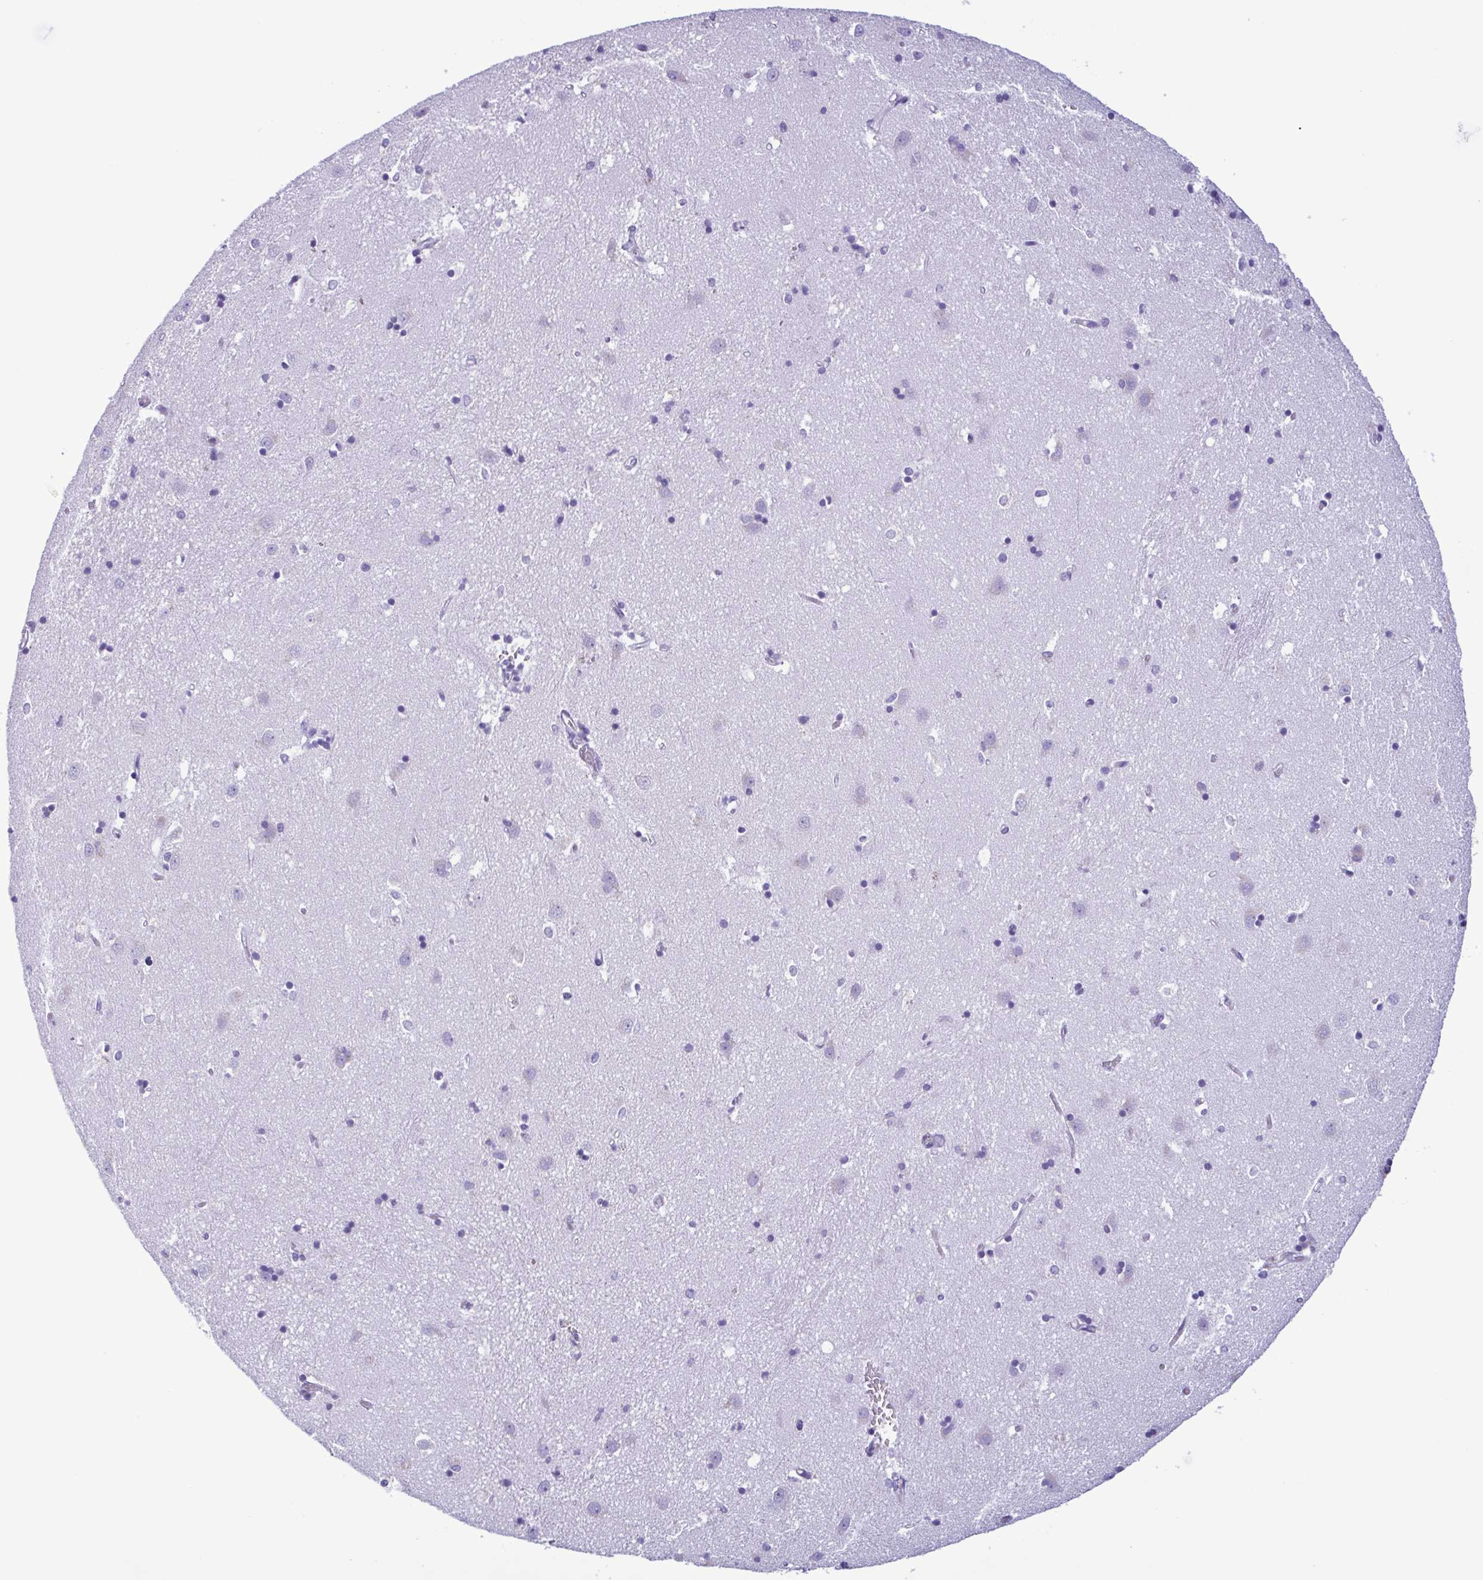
{"staining": {"intensity": "negative", "quantity": "none", "location": "none"}, "tissue": "caudate", "cell_type": "Glial cells", "image_type": "normal", "snomed": [{"axis": "morphology", "description": "Normal tissue, NOS"}, {"axis": "topography", "description": "Lateral ventricle wall"}], "caption": "Glial cells are negative for protein expression in benign human caudate. (Immunohistochemistry (ihc), brightfield microscopy, high magnification).", "gene": "LTF", "patient": {"sex": "male", "age": 54}}